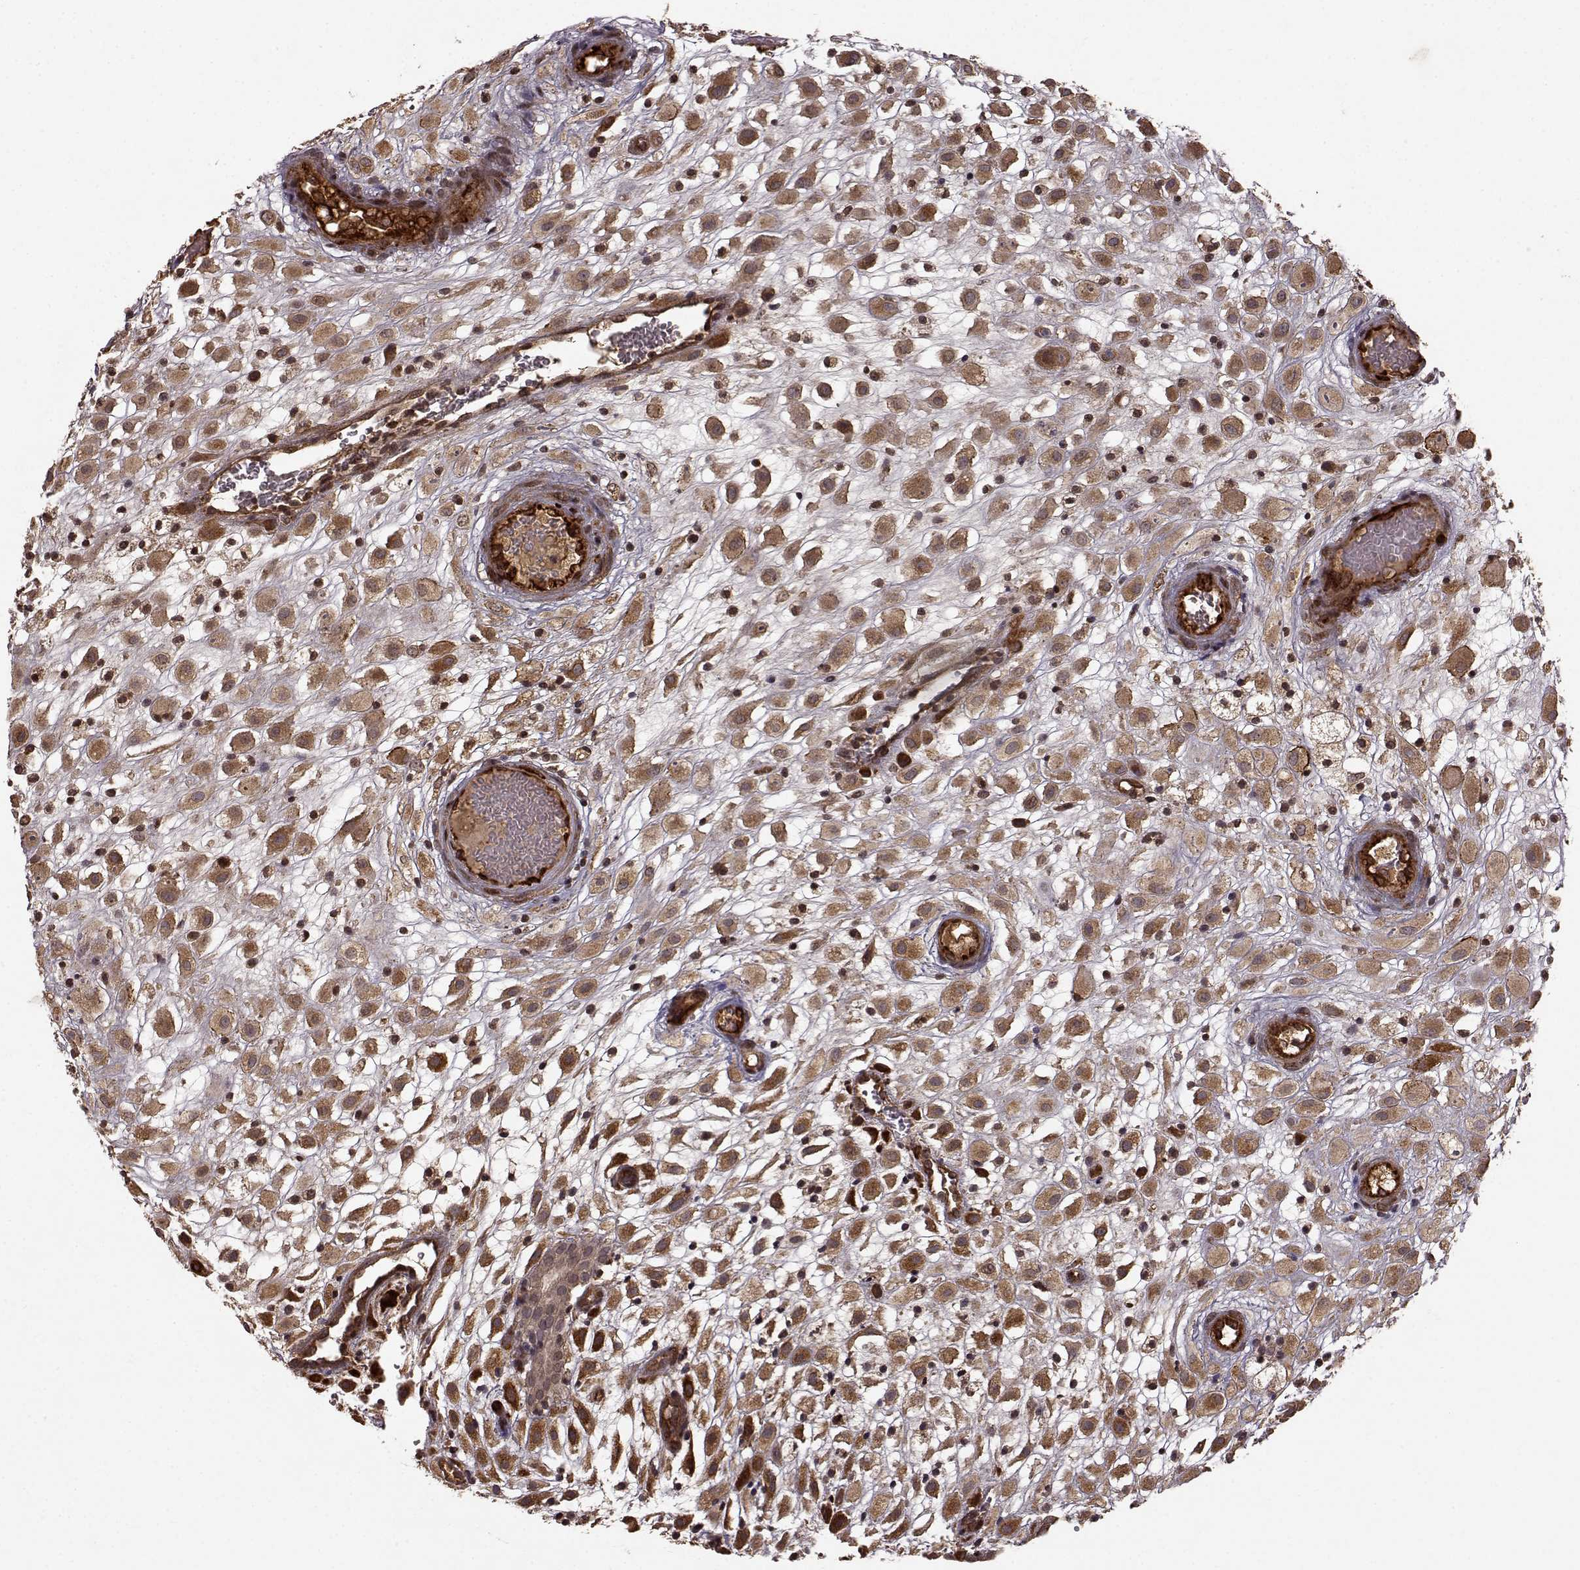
{"staining": {"intensity": "moderate", "quantity": ">75%", "location": "cytoplasmic/membranous"}, "tissue": "placenta", "cell_type": "Decidual cells", "image_type": "normal", "snomed": [{"axis": "morphology", "description": "Normal tissue, NOS"}, {"axis": "topography", "description": "Placenta"}], "caption": "Human placenta stained with a brown dye demonstrates moderate cytoplasmic/membranous positive expression in approximately >75% of decidual cells.", "gene": "FSTL1", "patient": {"sex": "female", "age": 24}}